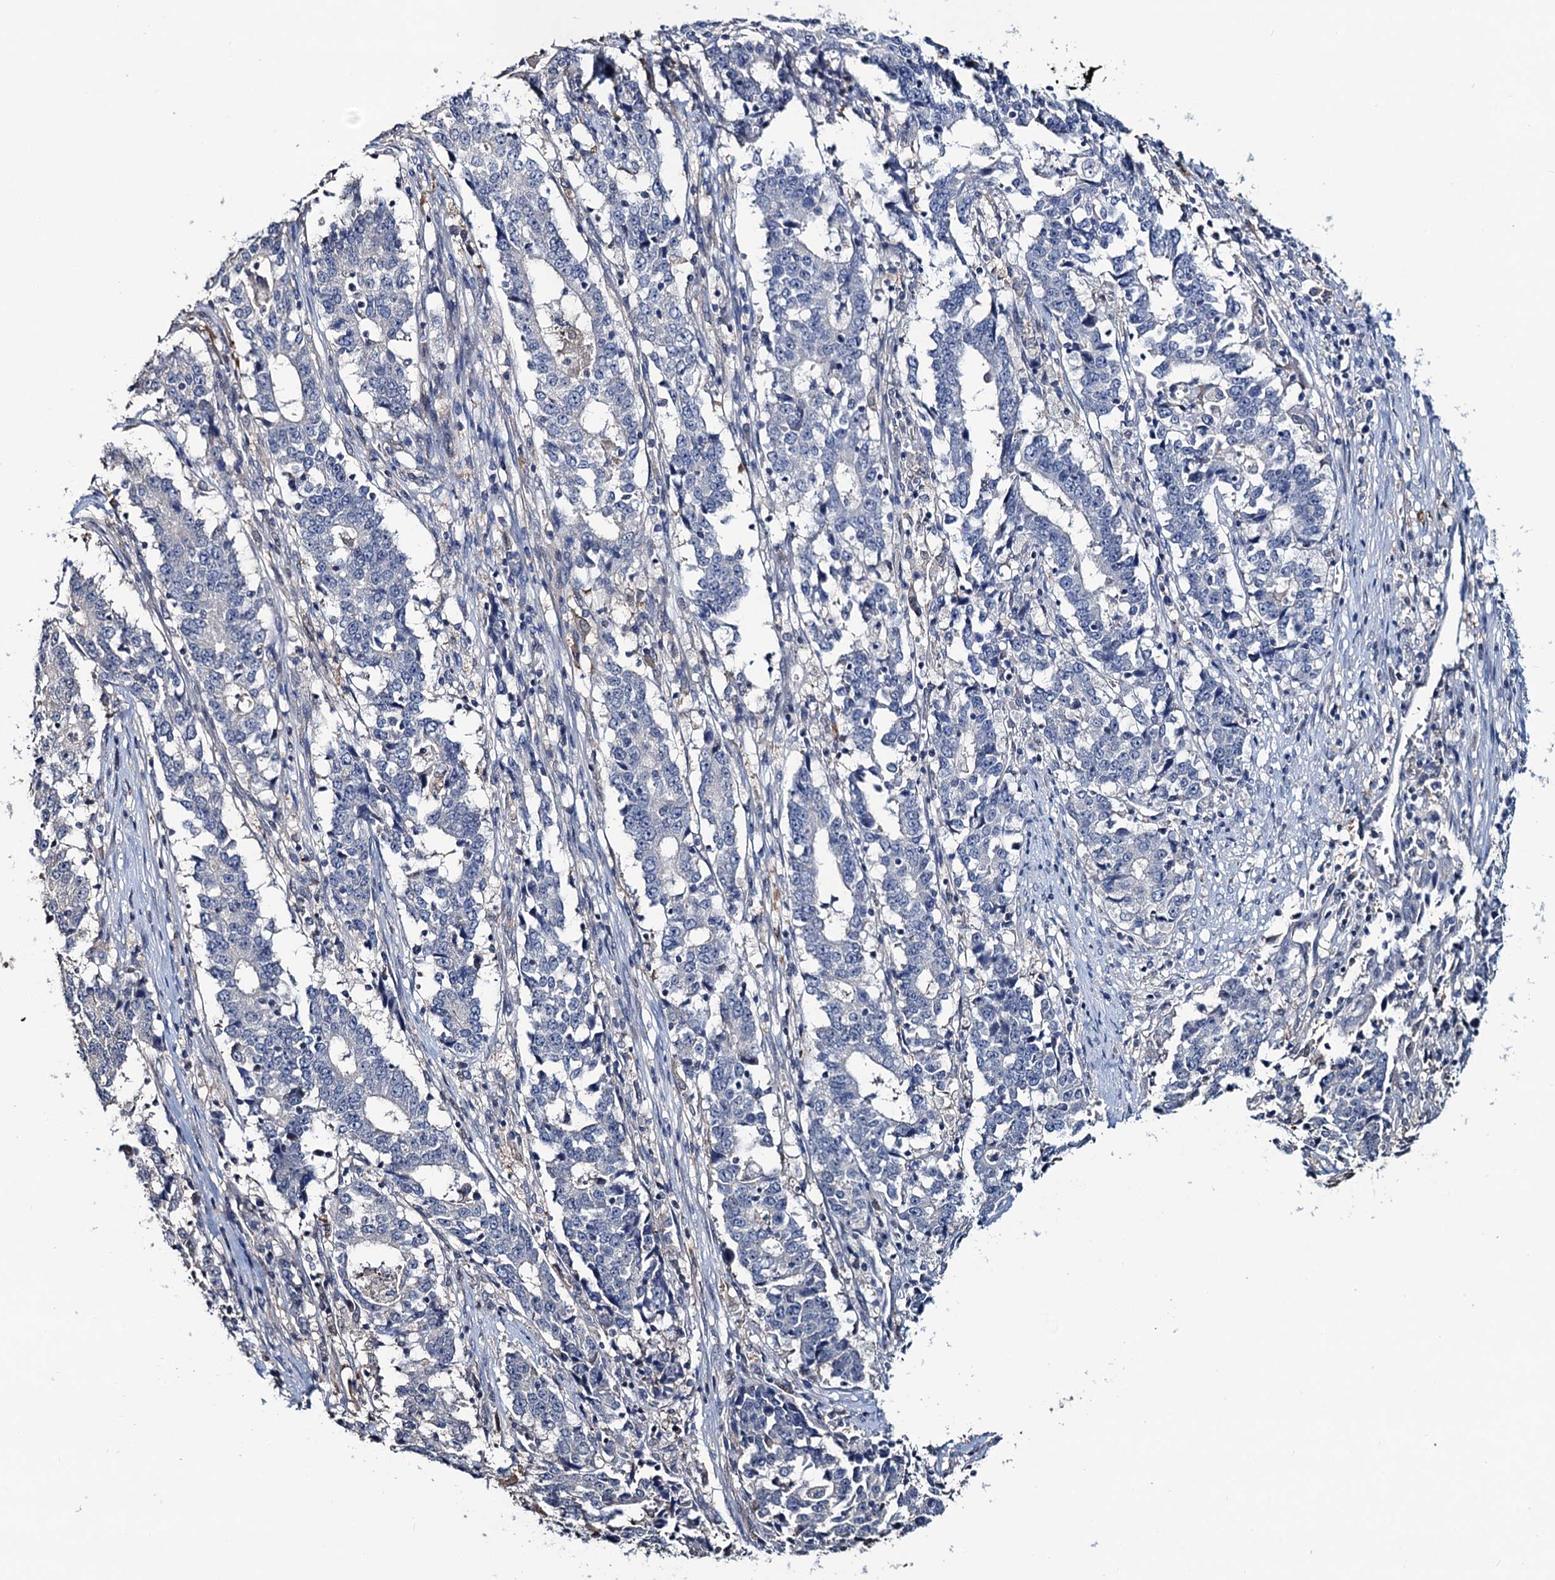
{"staining": {"intensity": "negative", "quantity": "none", "location": "none"}, "tissue": "stomach cancer", "cell_type": "Tumor cells", "image_type": "cancer", "snomed": [{"axis": "morphology", "description": "Adenocarcinoma, NOS"}, {"axis": "topography", "description": "Stomach"}], "caption": "Immunohistochemistry (IHC) histopathology image of neoplastic tissue: stomach cancer (adenocarcinoma) stained with DAB displays no significant protein staining in tumor cells.", "gene": "RTKN2", "patient": {"sex": "male", "age": 59}}